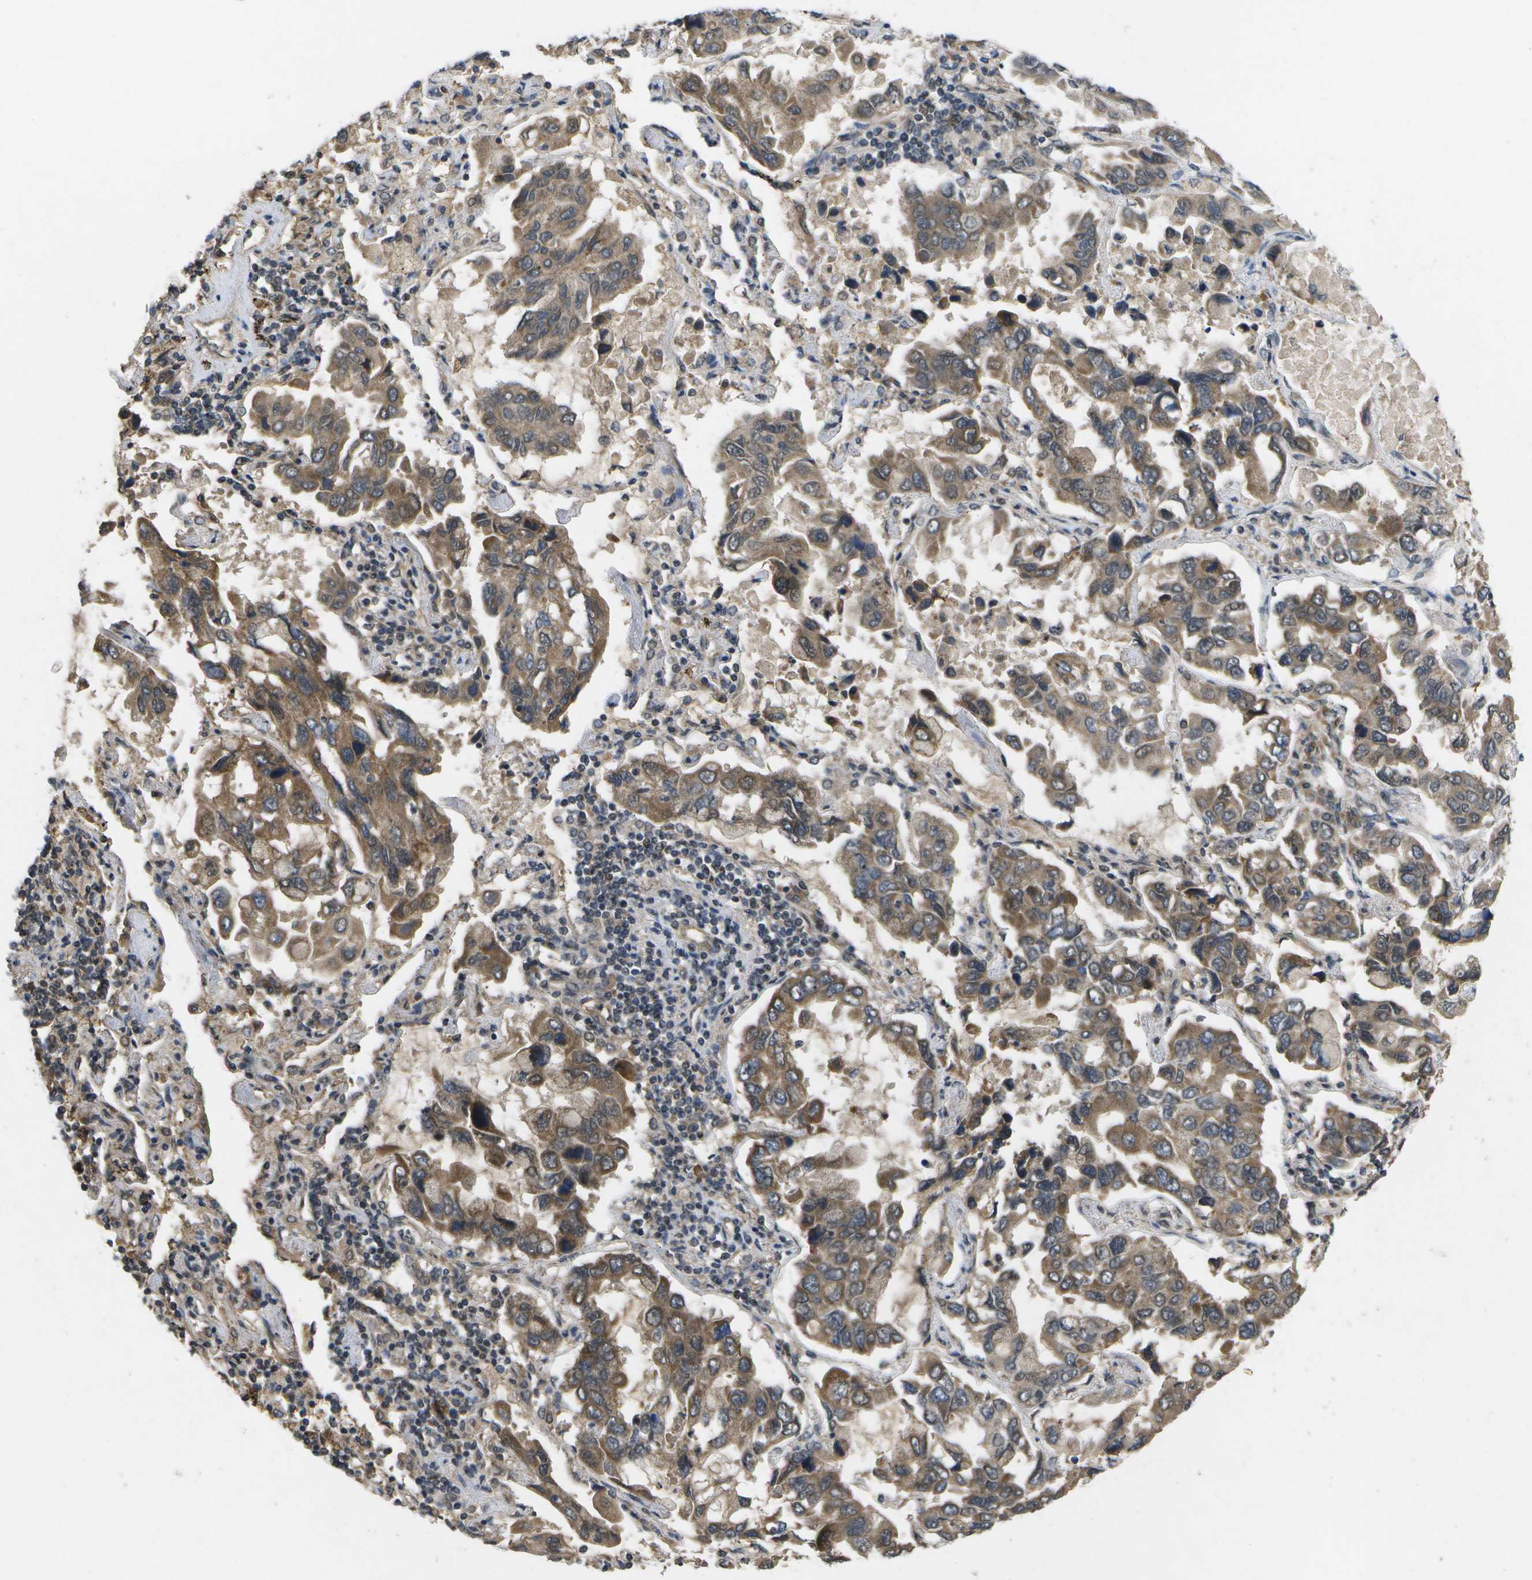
{"staining": {"intensity": "moderate", "quantity": ">75%", "location": "cytoplasmic/membranous"}, "tissue": "lung cancer", "cell_type": "Tumor cells", "image_type": "cancer", "snomed": [{"axis": "morphology", "description": "Adenocarcinoma, NOS"}, {"axis": "topography", "description": "Lung"}], "caption": "Lung cancer (adenocarcinoma) was stained to show a protein in brown. There is medium levels of moderate cytoplasmic/membranous expression in approximately >75% of tumor cells. (DAB (3,3'-diaminobenzidine) IHC, brown staining for protein, blue staining for nuclei).", "gene": "ALAS1", "patient": {"sex": "male", "age": 64}}